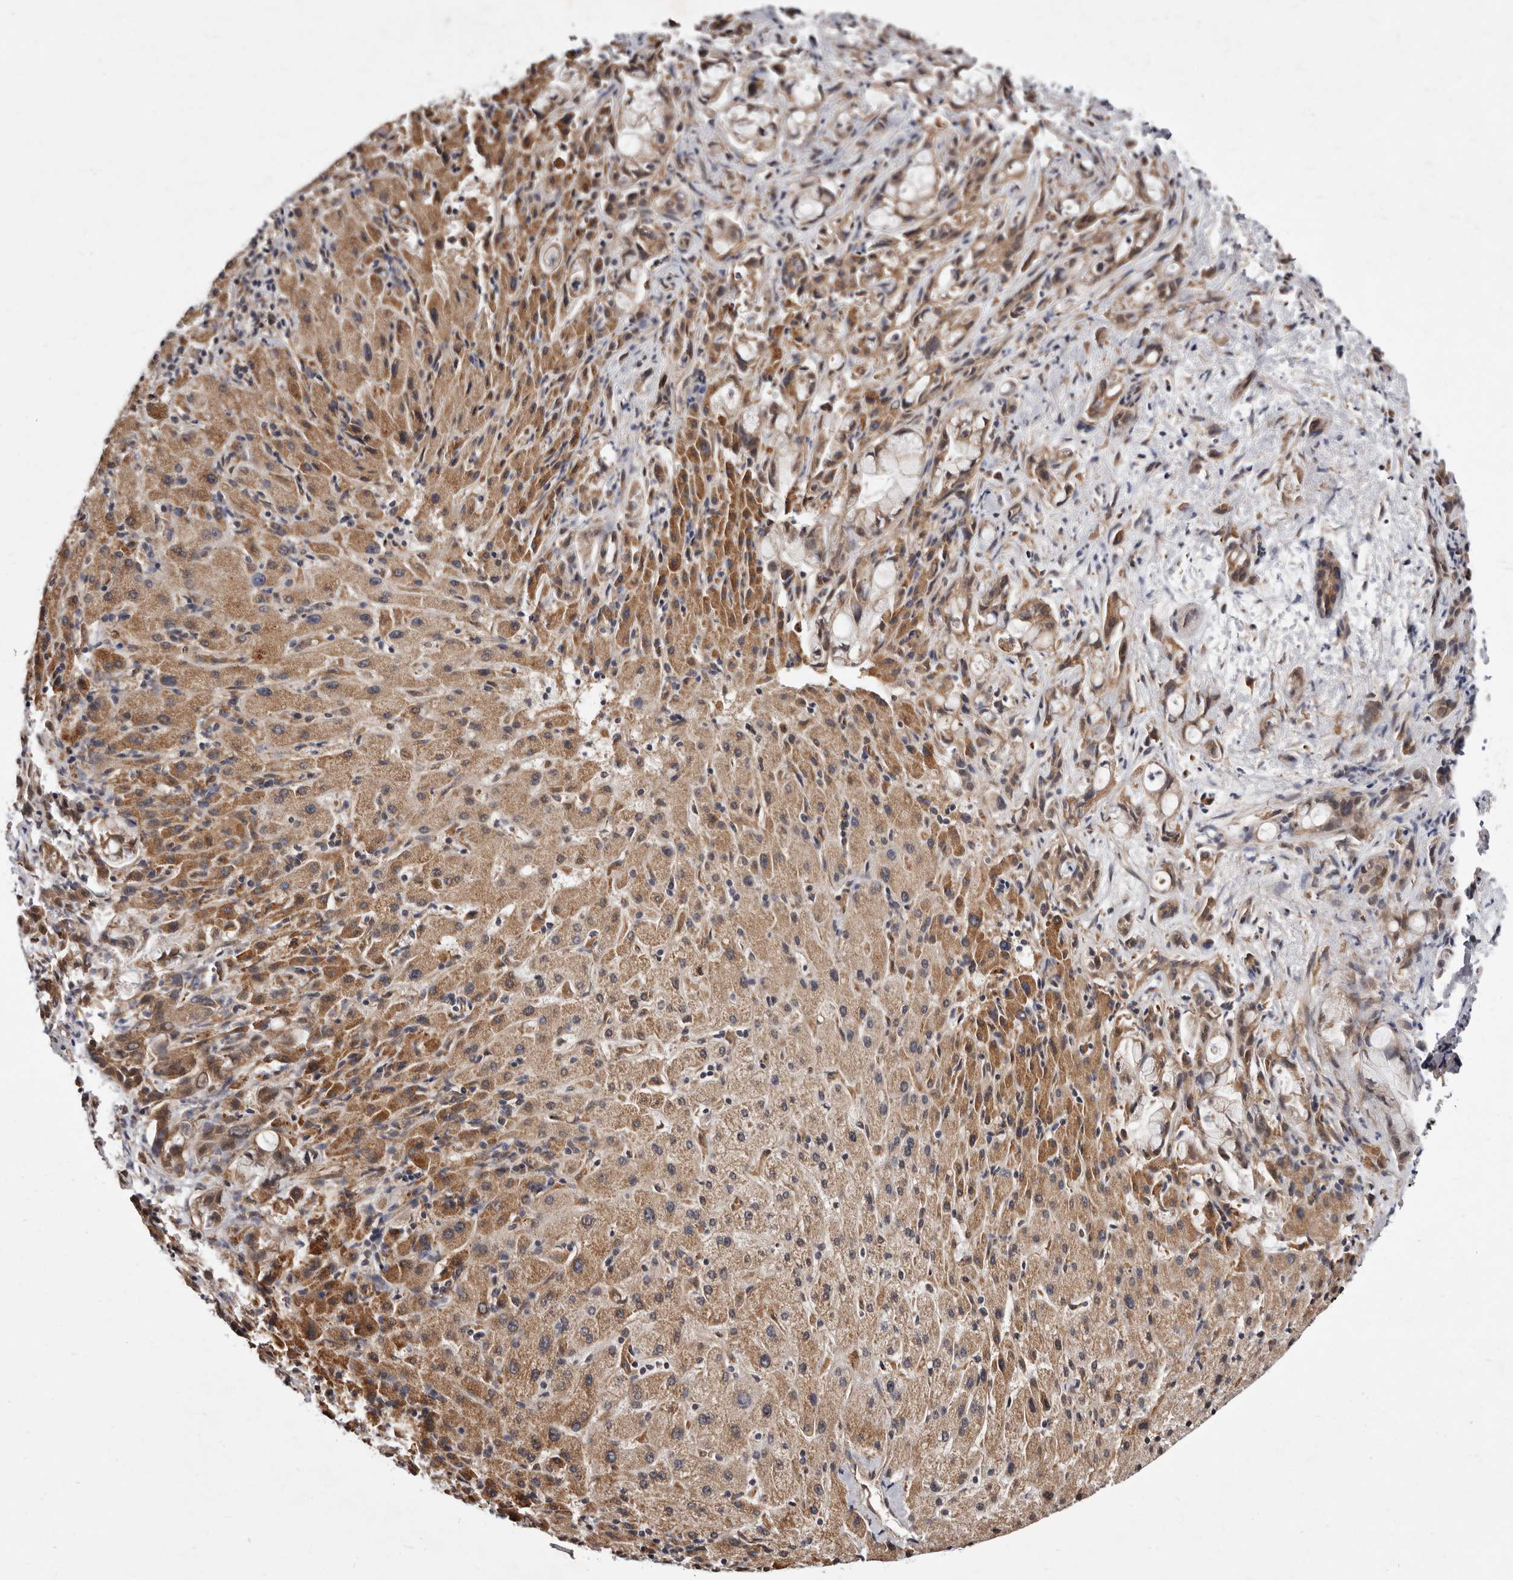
{"staining": {"intensity": "moderate", "quantity": ">75%", "location": "cytoplasmic/membranous"}, "tissue": "liver cancer", "cell_type": "Tumor cells", "image_type": "cancer", "snomed": [{"axis": "morphology", "description": "Cholangiocarcinoma"}, {"axis": "topography", "description": "Liver"}], "caption": "IHC (DAB) staining of liver cancer reveals moderate cytoplasmic/membranous protein expression in about >75% of tumor cells.", "gene": "RRM2B", "patient": {"sex": "female", "age": 72}}